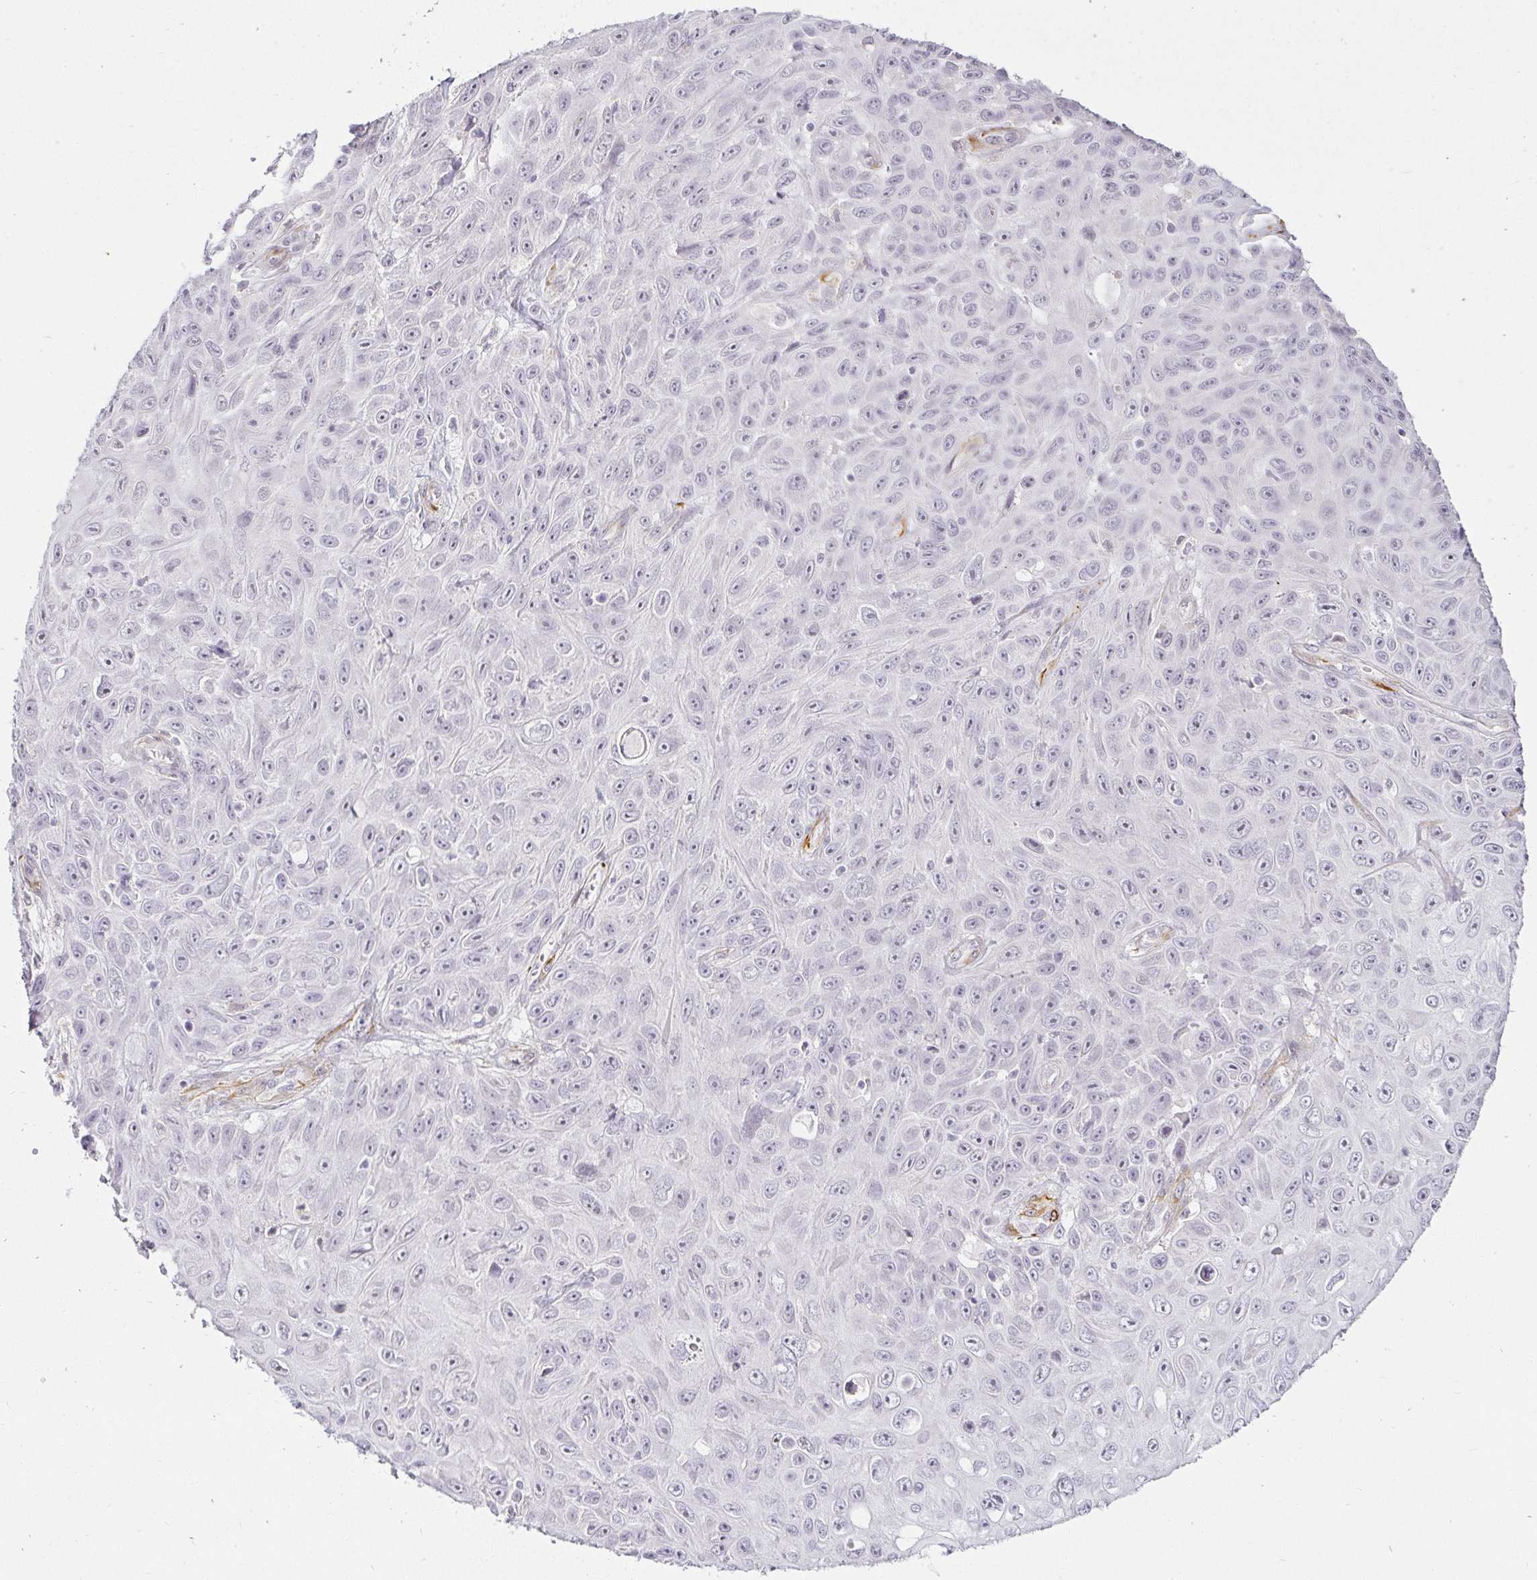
{"staining": {"intensity": "negative", "quantity": "none", "location": "none"}, "tissue": "skin cancer", "cell_type": "Tumor cells", "image_type": "cancer", "snomed": [{"axis": "morphology", "description": "Squamous cell carcinoma, NOS"}, {"axis": "topography", "description": "Skin"}], "caption": "Immunohistochemistry of human skin cancer displays no staining in tumor cells.", "gene": "ACAN", "patient": {"sex": "male", "age": 82}}